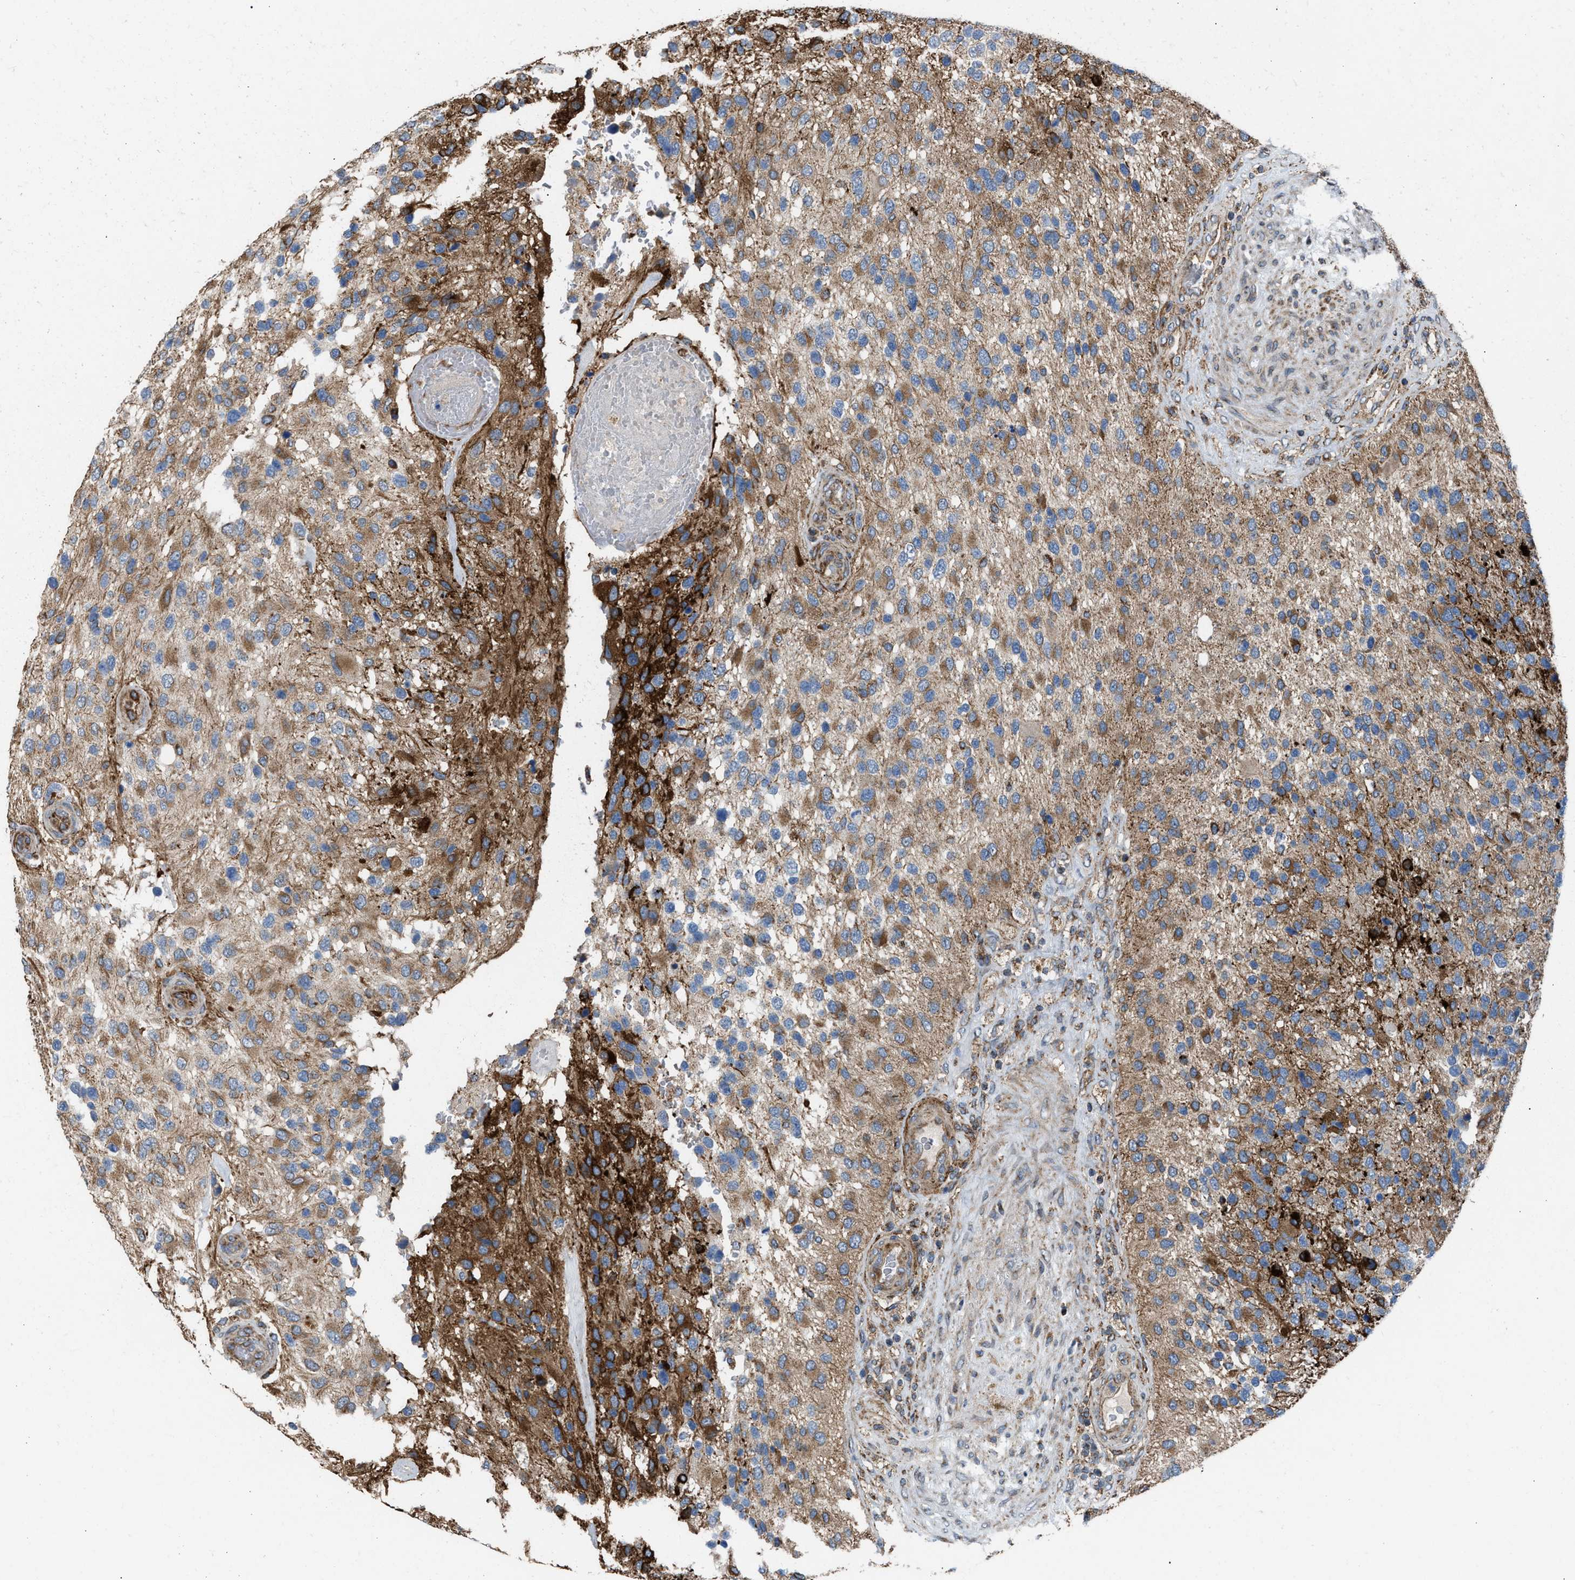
{"staining": {"intensity": "weak", "quantity": ">75%", "location": "cytoplasmic/membranous"}, "tissue": "glioma", "cell_type": "Tumor cells", "image_type": "cancer", "snomed": [{"axis": "morphology", "description": "Glioma, malignant, High grade"}, {"axis": "topography", "description": "Brain"}], "caption": "About >75% of tumor cells in human malignant glioma (high-grade) display weak cytoplasmic/membranous protein expression as visualized by brown immunohistochemical staining.", "gene": "SLC10A3", "patient": {"sex": "female", "age": 58}}